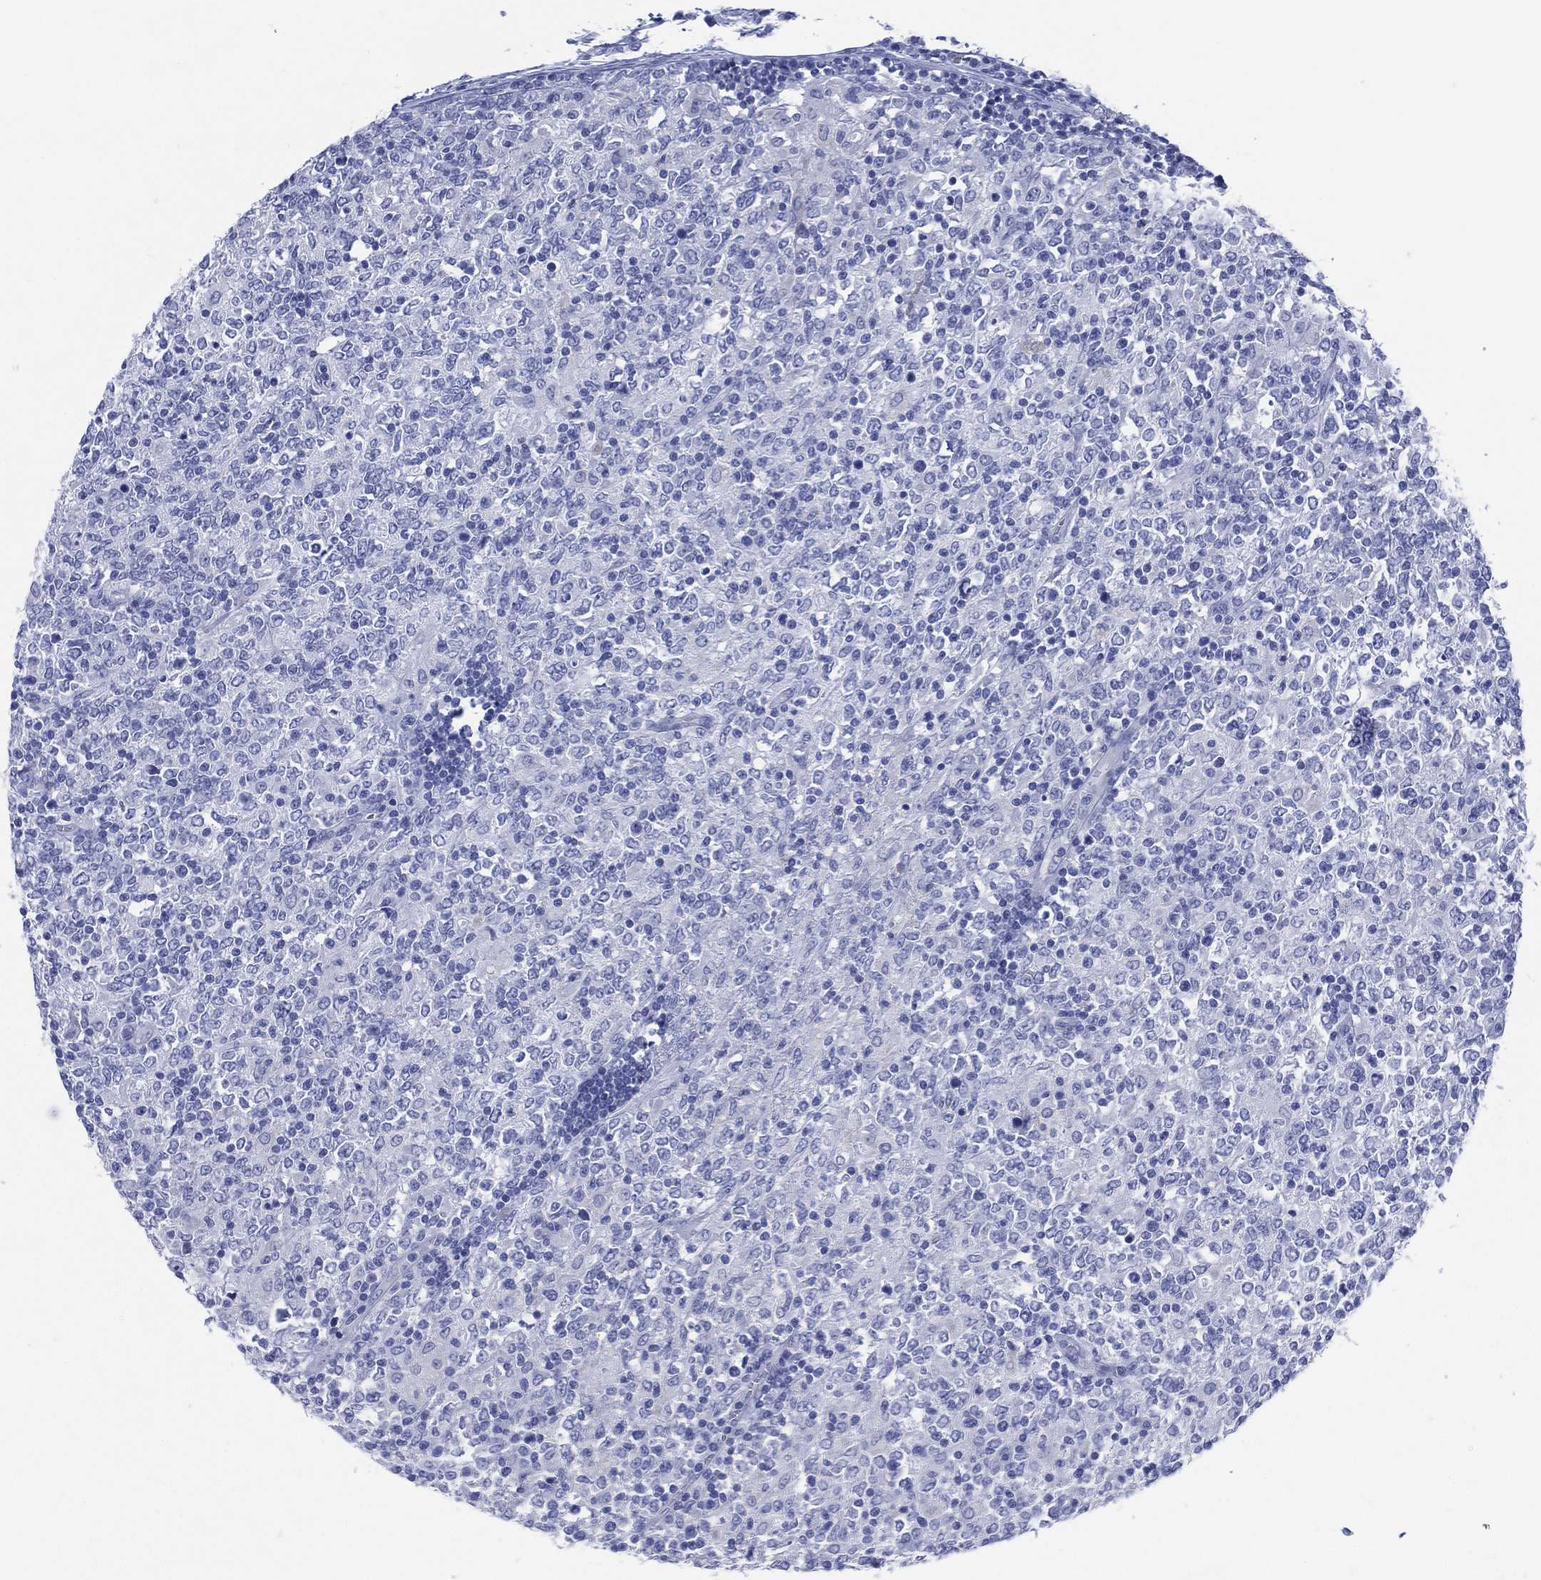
{"staining": {"intensity": "negative", "quantity": "none", "location": "none"}, "tissue": "lymphoma", "cell_type": "Tumor cells", "image_type": "cancer", "snomed": [{"axis": "morphology", "description": "Malignant lymphoma, non-Hodgkin's type, High grade"}, {"axis": "topography", "description": "Lymph node"}], "caption": "Immunohistochemistry of human high-grade malignant lymphoma, non-Hodgkin's type shows no expression in tumor cells. The staining is performed using DAB brown chromogen with nuclei counter-stained in using hematoxylin.", "gene": "LRRD1", "patient": {"sex": "female", "age": 84}}